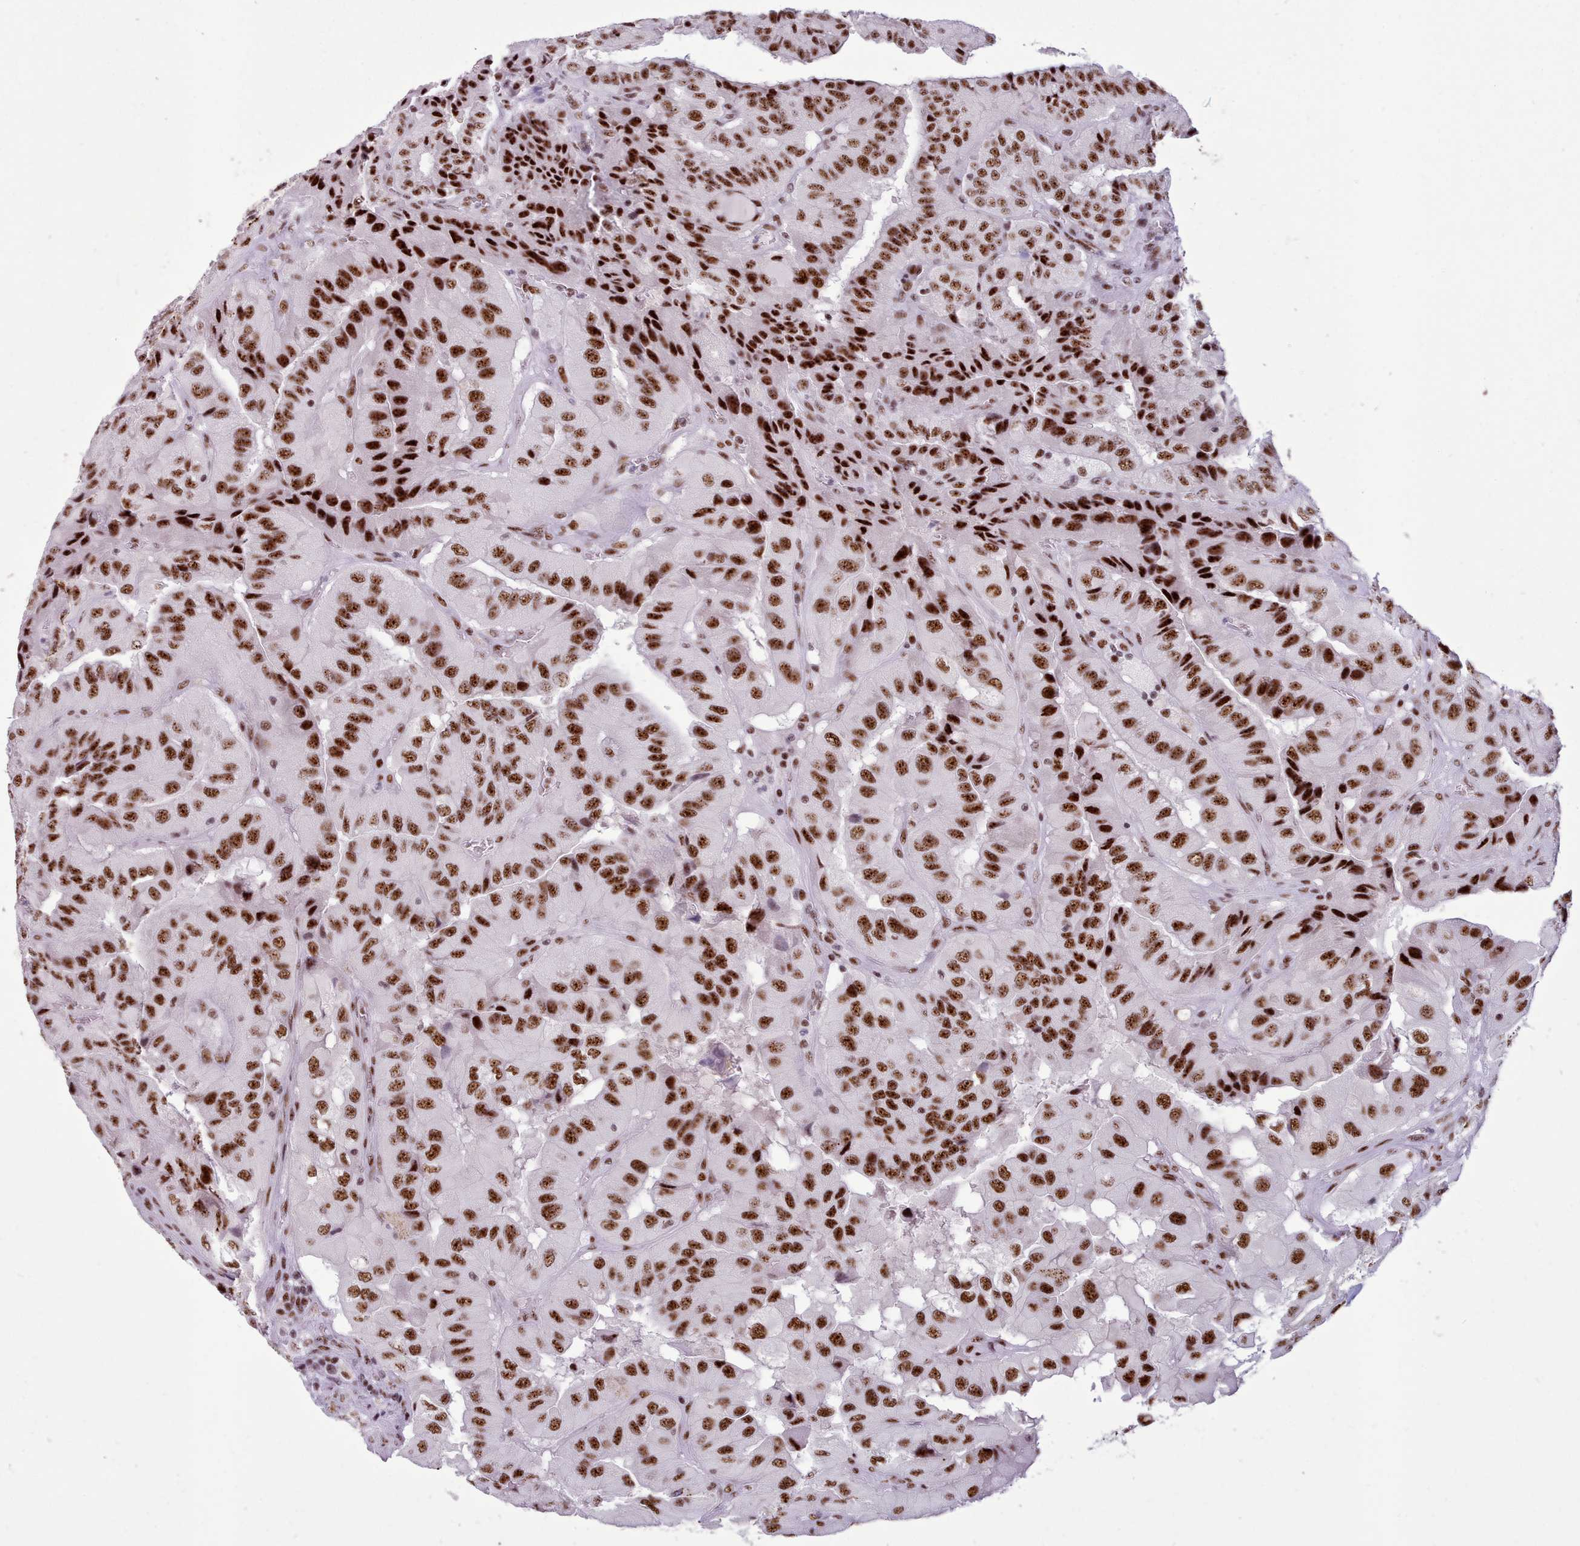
{"staining": {"intensity": "strong", "quantity": ">75%", "location": "nuclear"}, "tissue": "thyroid cancer", "cell_type": "Tumor cells", "image_type": "cancer", "snomed": [{"axis": "morphology", "description": "Normal tissue, NOS"}, {"axis": "morphology", "description": "Papillary adenocarcinoma, NOS"}, {"axis": "topography", "description": "Thyroid gland"}], "caption": "Protein staining demonstrates strong nuclear expression in about >75% of tumor cells in thyroid papillary adenocarcinoma. The protein of interest is stained brown, and the nuclei are stained in blue (DAB IHC with brightfield microscopy, high magnification).", "gene": "TMEM35B", "patient": {"sex": "female", "age": 59}}